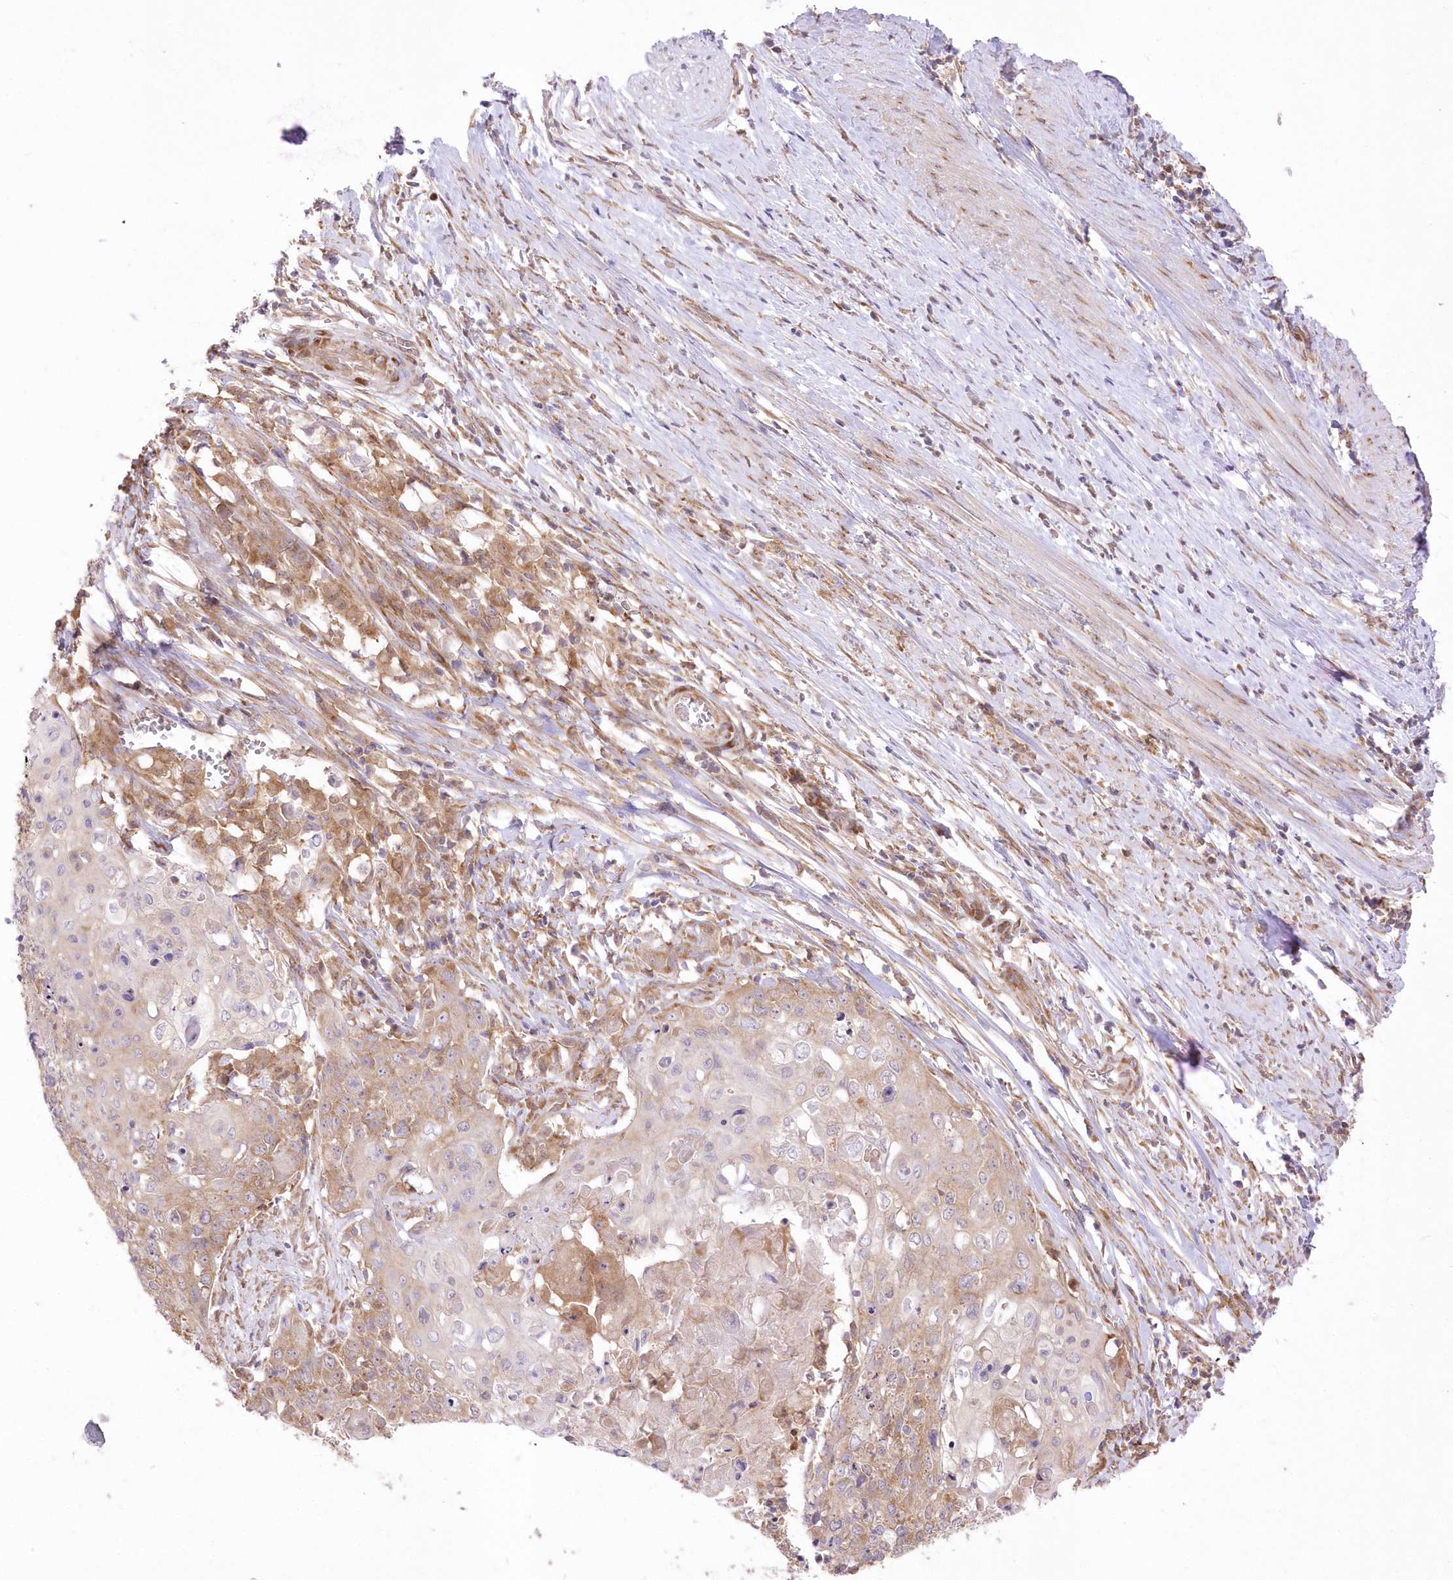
{"staining": {"intensity": "moderate", "quantity": ">75%", "location": "cytoplasmic/membranous"}, "tissue": "cervical cancer", "cell_type": "Tumor cells", "image_type": "cancer", "snomed": [{"axis": "morphology", "description": "Squamous cell carcinoma, NOS"}, {"axis": "topography", "description": "Cervix"}], "caption": "There is medium levels of moderate cytoplasmic/membranous positivity in tumor cells of cervical cancer (squamous cell carcinoma), as demonstrated by immunohistochemical staining (brown color).", "gene": "RNPEP", "patient": {"sex": "female", "age": 39}}